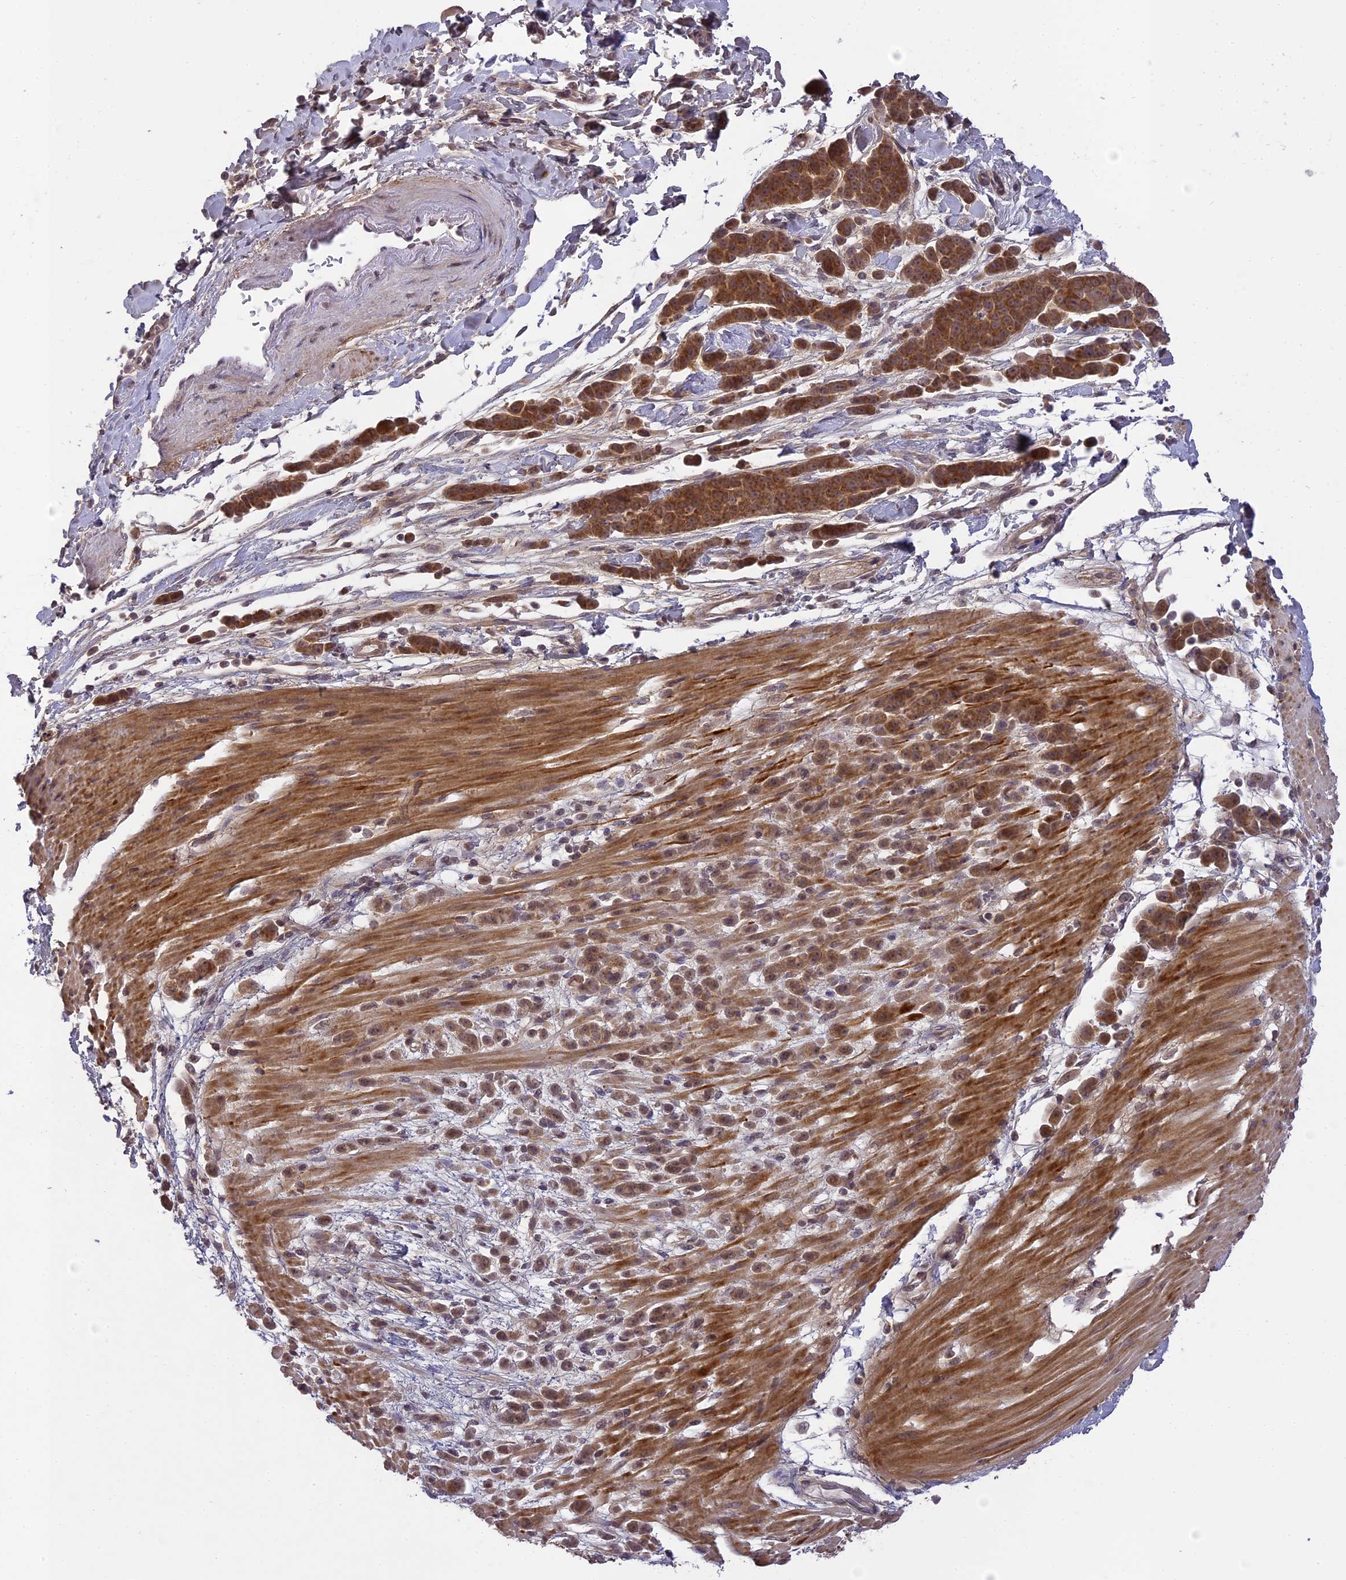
{"staining": {"intensity": "moderate", "quantity": ">75%", "location": "cytoplasmic/membranous,nuclear"}, "tissue": "pancreatic cancer", "cell_type": "Tumor cells", "image_type": "cancer", "snomed": [{"axis": "morphology", "description": "Normal tissue, NOS"}, {"axis": "morphology", "description": "Adenocarcinoma, NOS"}, {"axis": "topography", "description": "Pancreas"}], "caption": "Moderate cytoplasmic/membranous and nuclear expression is appreciated in approximately >75% of tumor cells in adenocarcinoma (pancreatic). (IHC, brightfield microscopy, high magnification).", "gene": "ERG28", "patient": {"sex": "female", "age": 64}}